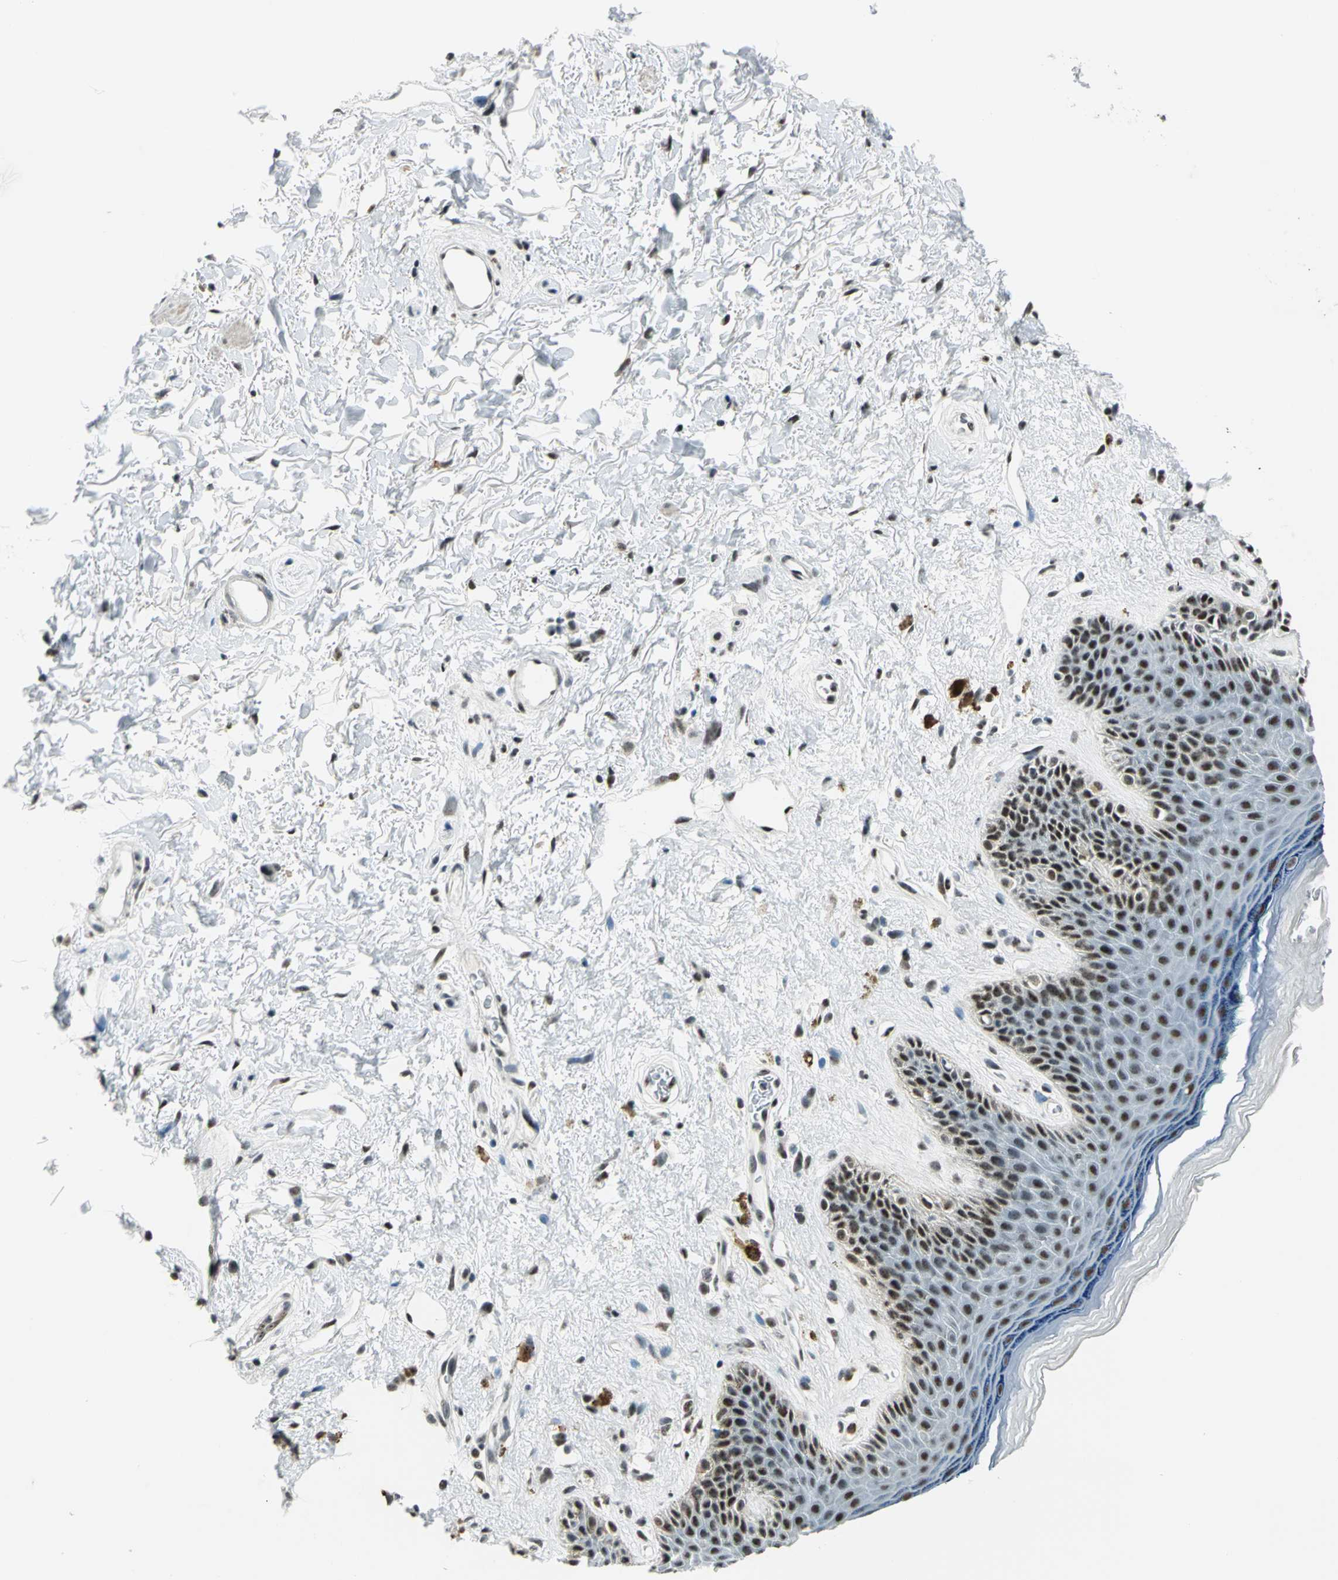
{"staining": {"intensity": "strong", "quantity": ">75%", "location": "nuclear"}, "tissue": "skin", "cell_type": "Epidermal cells", "image_type": "normal", "snomed": [{"axis": "morphology", "description": "Normal tissue, NOS"}, {"axis": "topography", "description": "Anal"}], "caption": "High-power microscopy captured an immunohistochemistry (IHC) histopathology image of unremarkable skin, revealing strong nuclear expression in about >75% of epidermal cells. (Brightfield microscopy of DAB IHC at high magnification).", "gene": "KAT6B", "patient": {"sex": "female", "age": 46}}